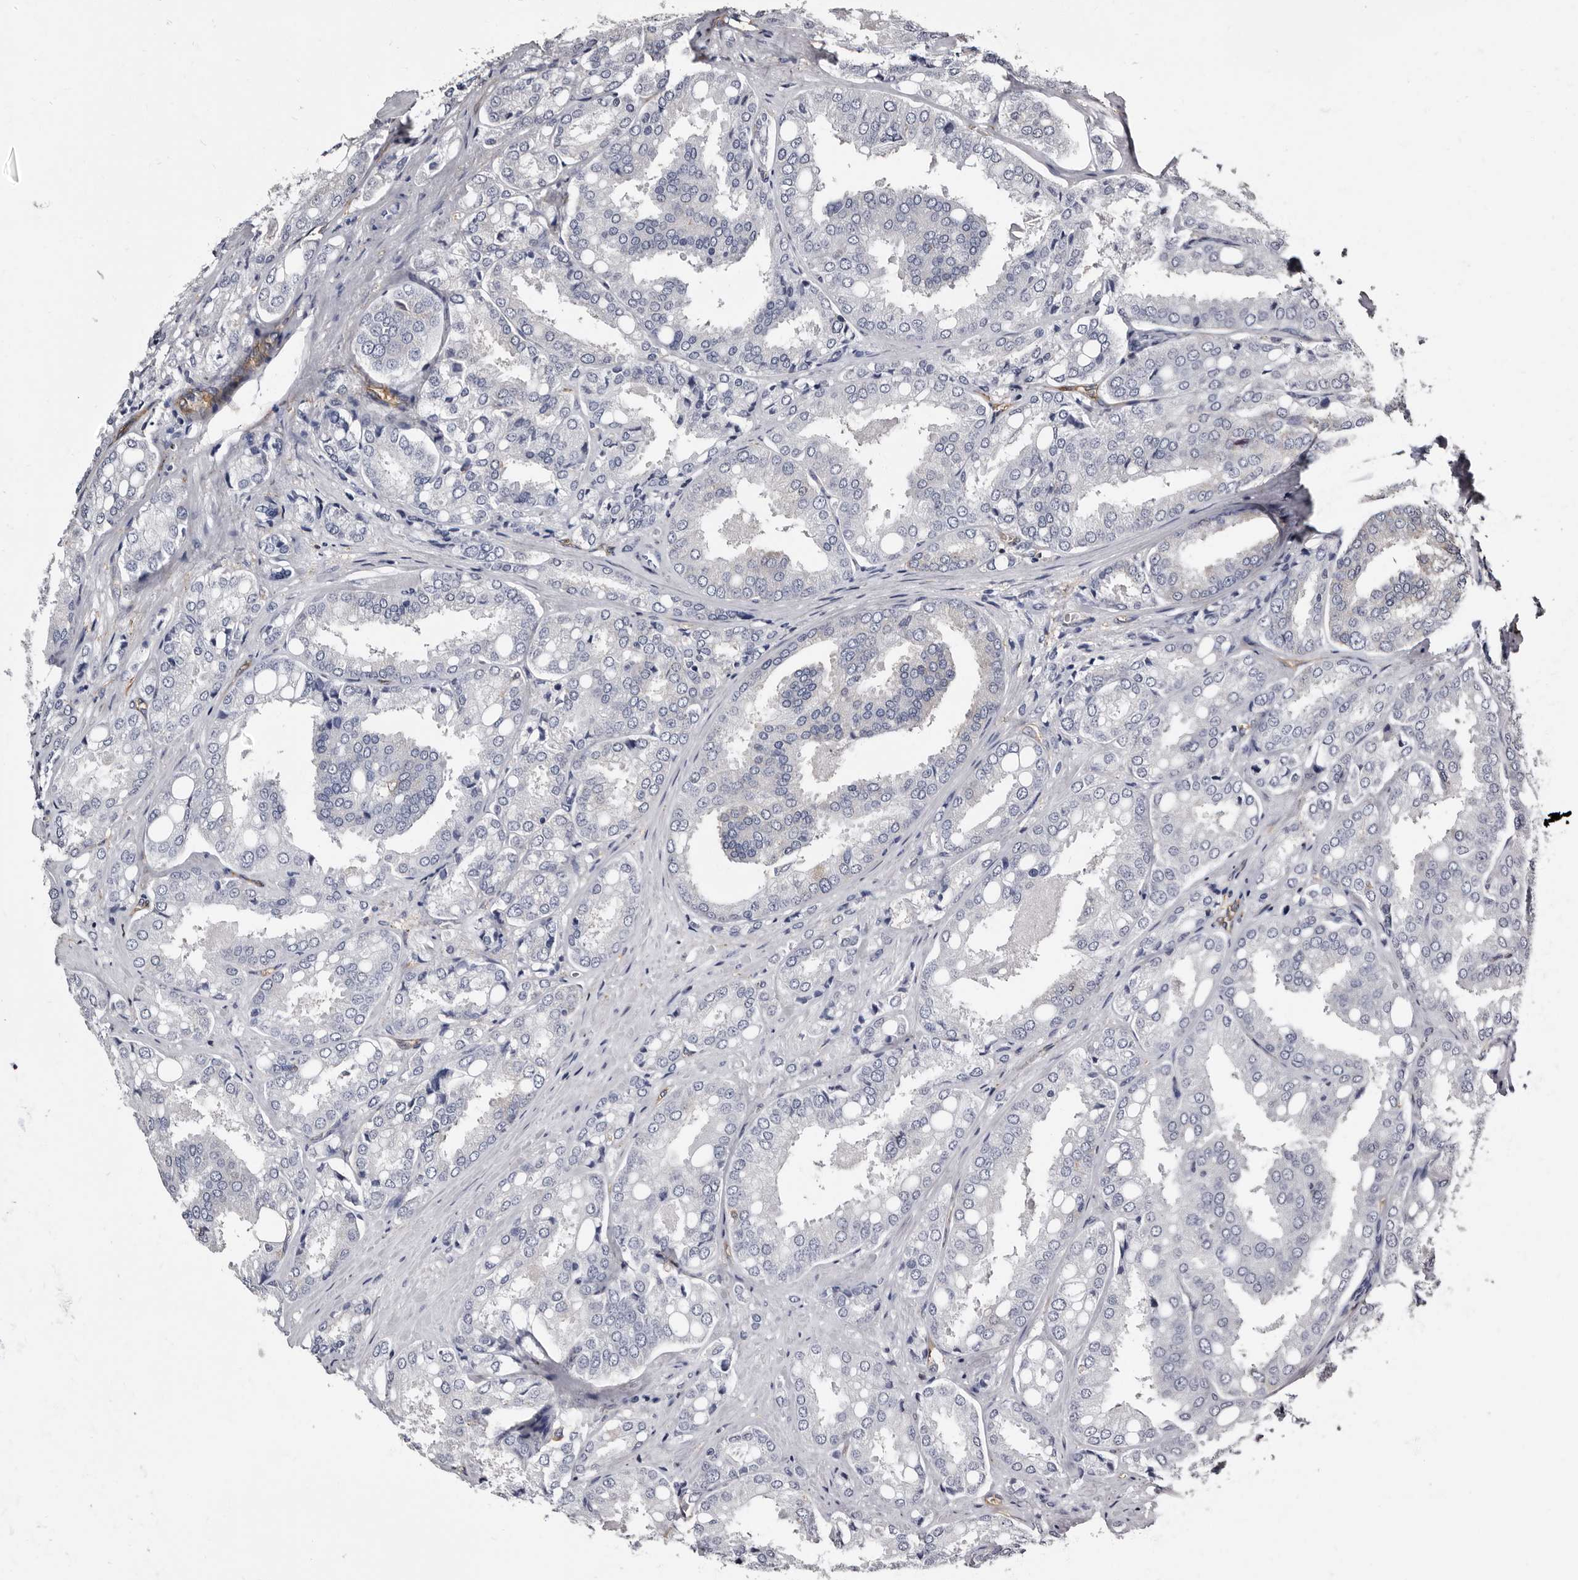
{"staining": {"intensity": "negative", "quantity": "none", "location": "none"}, "tissue": "prostate cancer", "cell_type": "Tumor cells", "image_type": "cancer", "snomed": [{"axis": "morphology", "description": "Adenocarcinoma, High grade"}, {"axis": "topography", "description": "Prostate"}], "caption": "Tumor cells show no significant staining in prostate adenocarcinoma (high-grade).", "gene": "EPB41L3", "patient": {"sex": "male", "age": 50}}